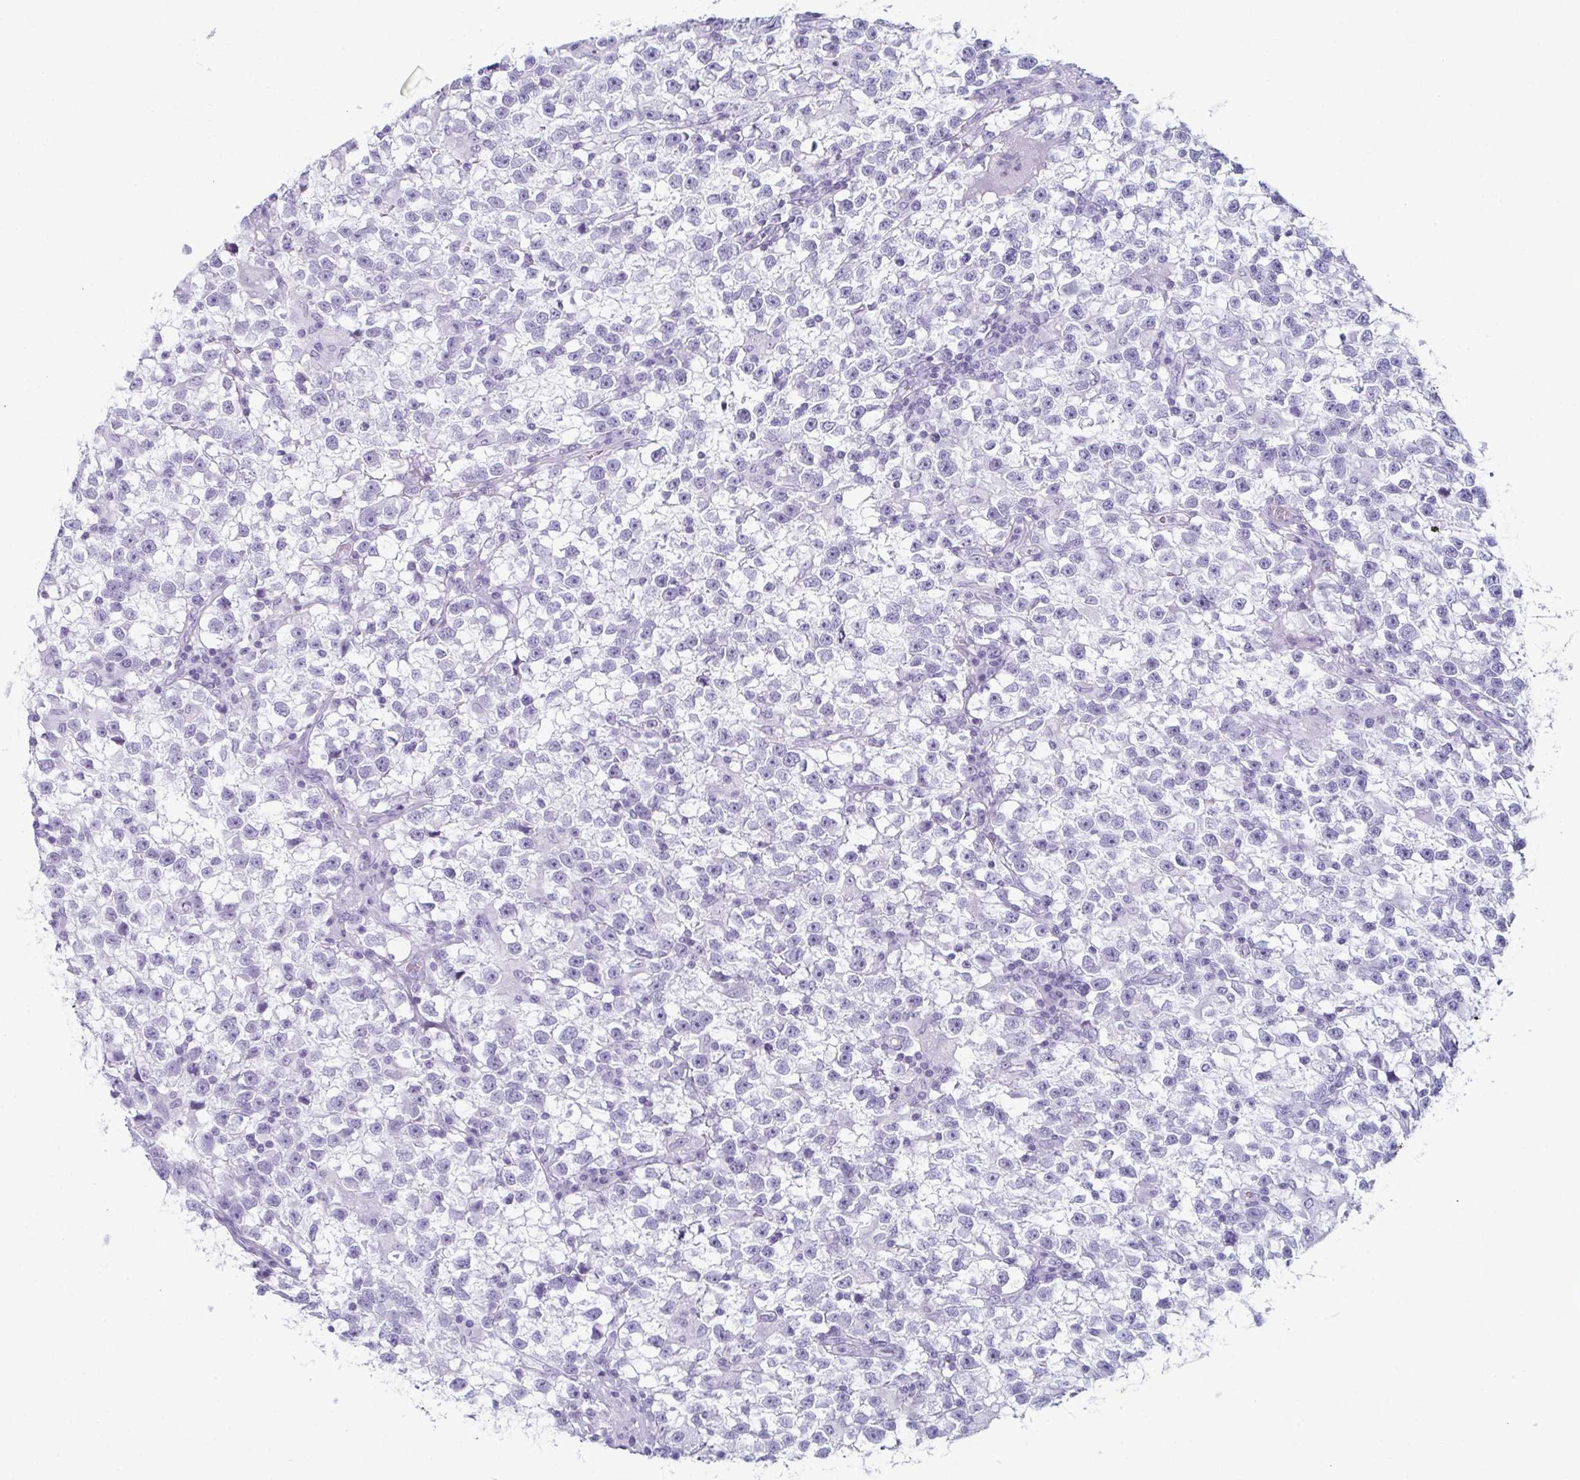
{"staining": {"intensity": "negative", "quantity": "none", "location": "none"}, "tissue": "testis cancer", "cell_type": "Tumor cells", "image_type": "cancer", "snomed": [{"axis": "morphology", "description": "Seminoma, NOS"}, {"axis": "topography", "description": "Testis"}], "caption": "Immunohistochemical staining of testis seminoma exhibits no significant staining in tumor cells.", "gene": "ENKUR", "patient": {"sex": "male", "age": 31}}